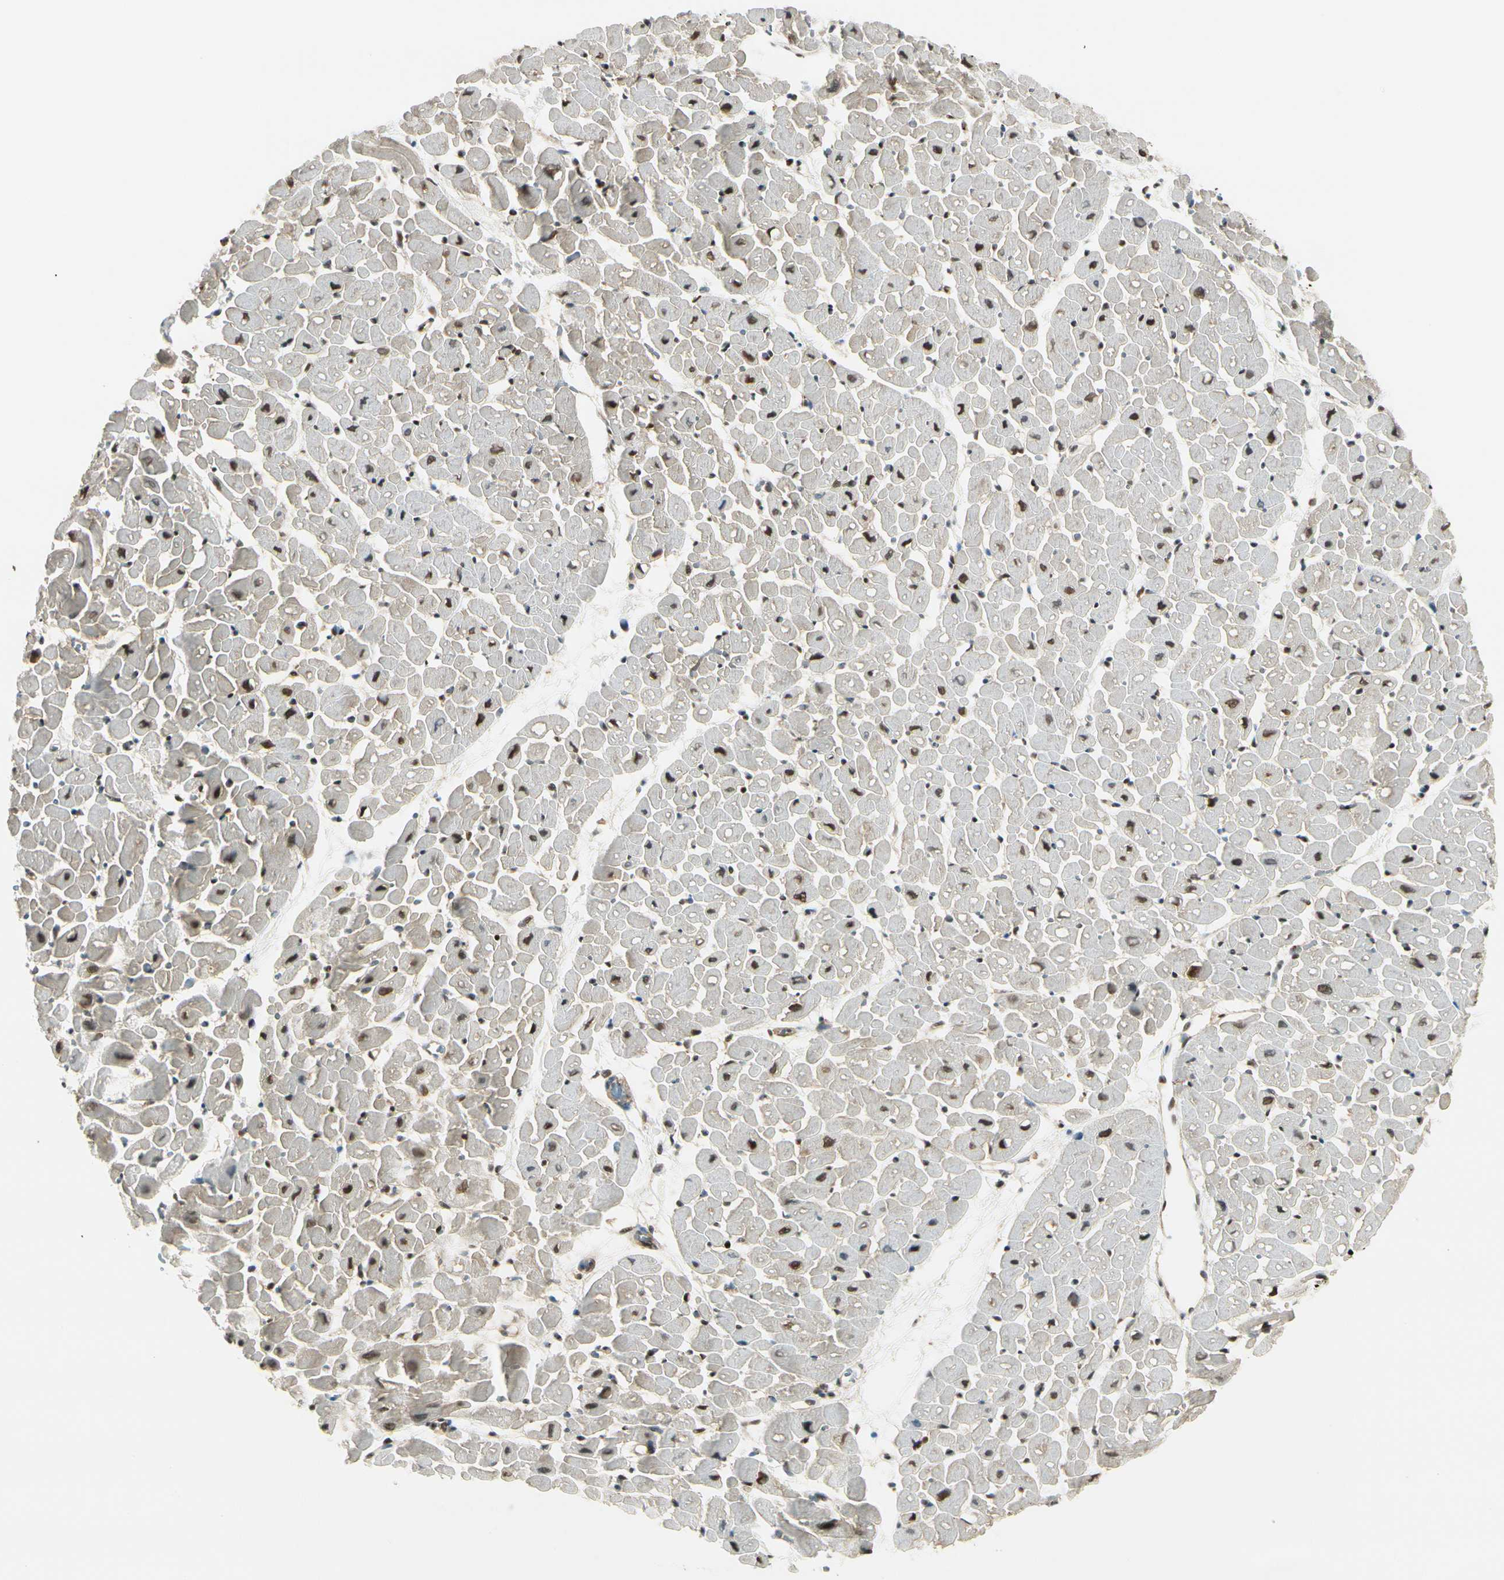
{"staining": {"intensity": "strong", "quantity": "<25%", "location": "cytoplasmic/membranous,nuclear"}, "tissue": "heart muscle", "cell_type": "Cardiomyocytes", "image_type": "normal", "snomed": [{"axis": "morphology", "description": "Normal tissue, NOS"}, {"axis": "topography", "description": "Heart"}], "caption": "Approximately <25% of cardiomyocytes in unremarkable human heart muscle show strong cytoplasmic/membranous,nuclear protein staining as visualized by brown immunohistochemical staining.", "gene": "DAXX", "patient": {"sex": "male", "age": 45}}